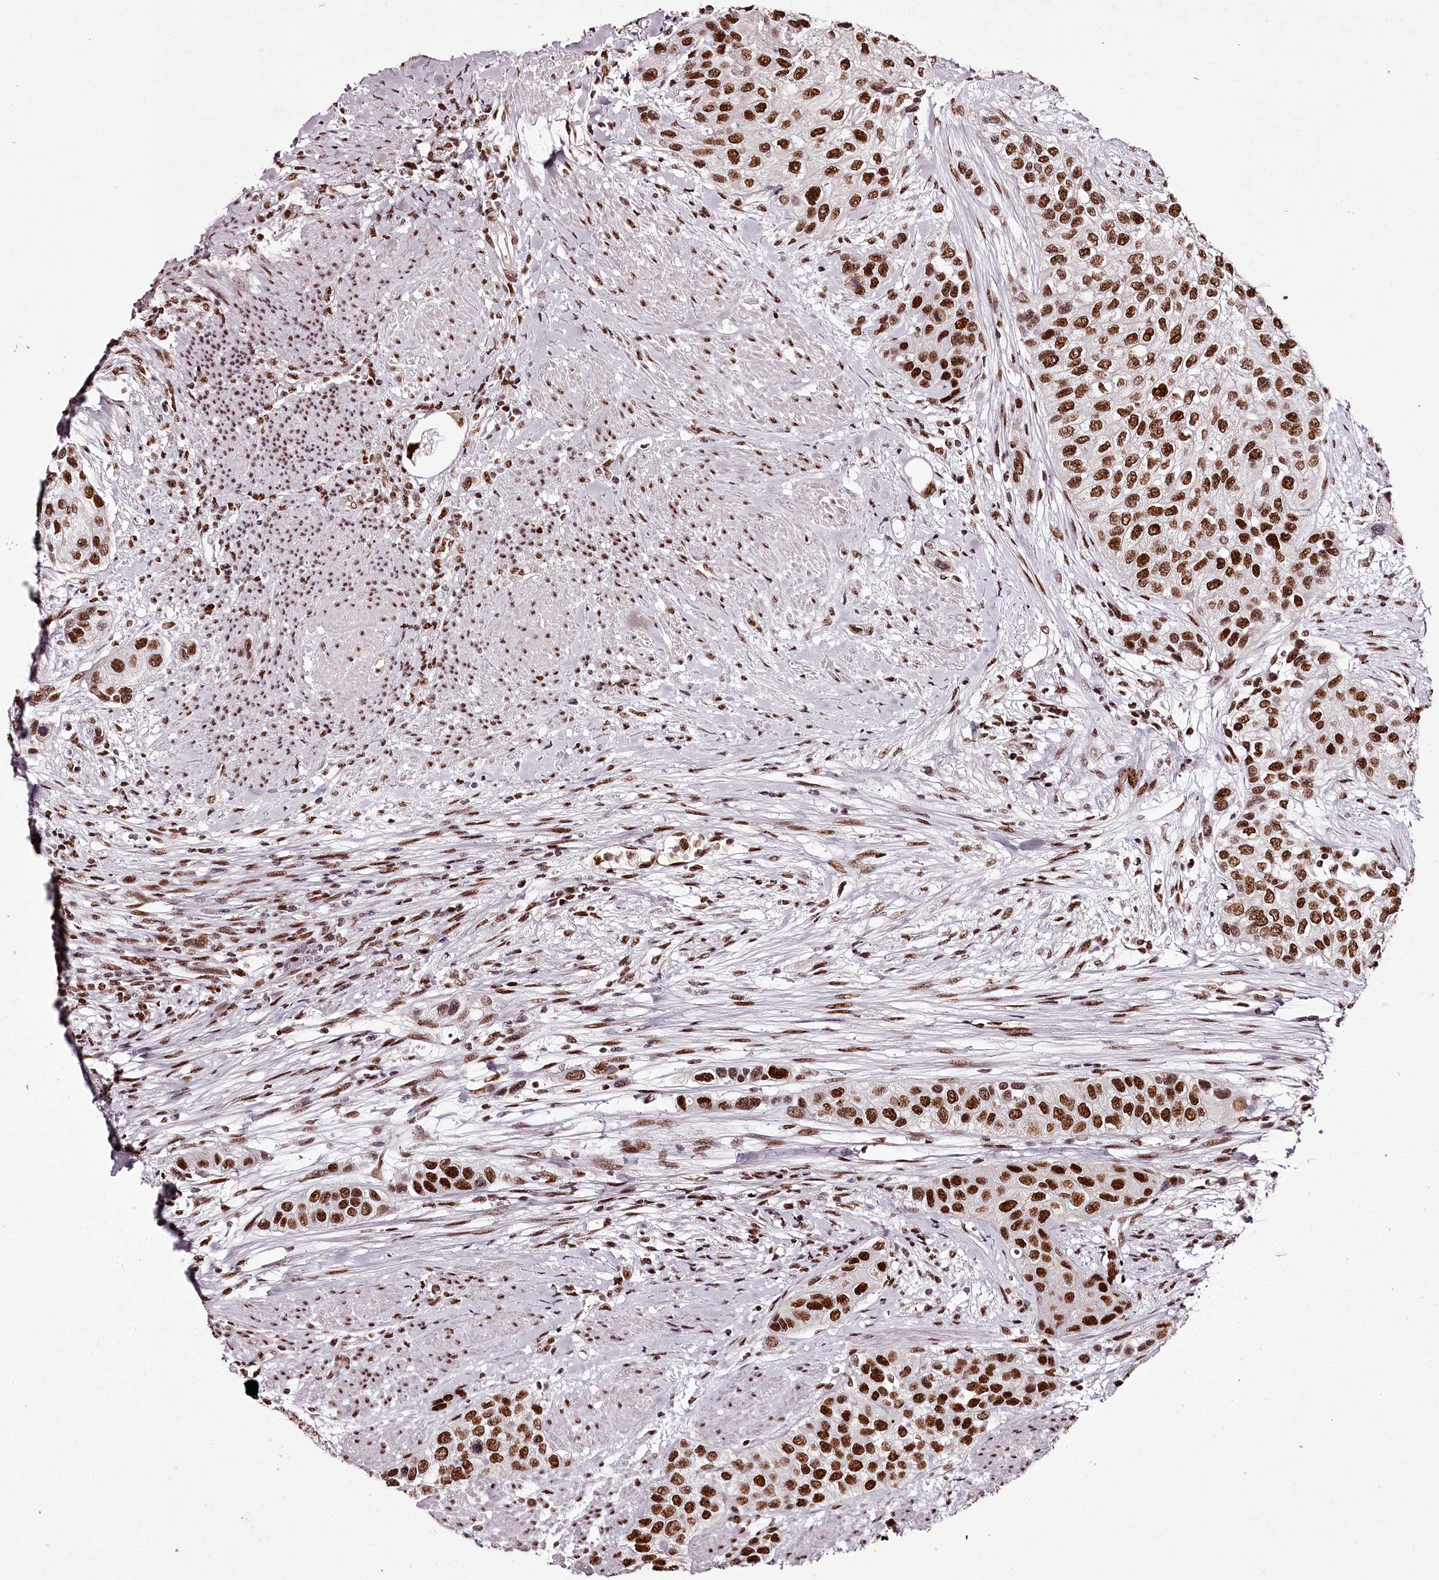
{"staining": {"intensity": "strong", "quantity": ">75%", "location": "nuclear"}, "tissue": "urothelial cancer", "cell_type": "Tumor cells", "image_type": "cancer", "snomed": [{"axis": "morphology", "description": "Normal tissue, NOS"}, {"axis": "morphology", "description": "Urothelial carcinoma, High grade"}, {"axis": "topography", "description": "Vascular tissue"}, {"axis": "topography", "description": "Urinary bladder"}], "caption": "Immunohistochemistry (DAB) staining of human high-grade urothelial carcinoma exhibits strong nuclear protein positivity in approximately >75% of tumor cells.", "gene": "PSPC1", "patient": {"sex": "female", "age": 56}}